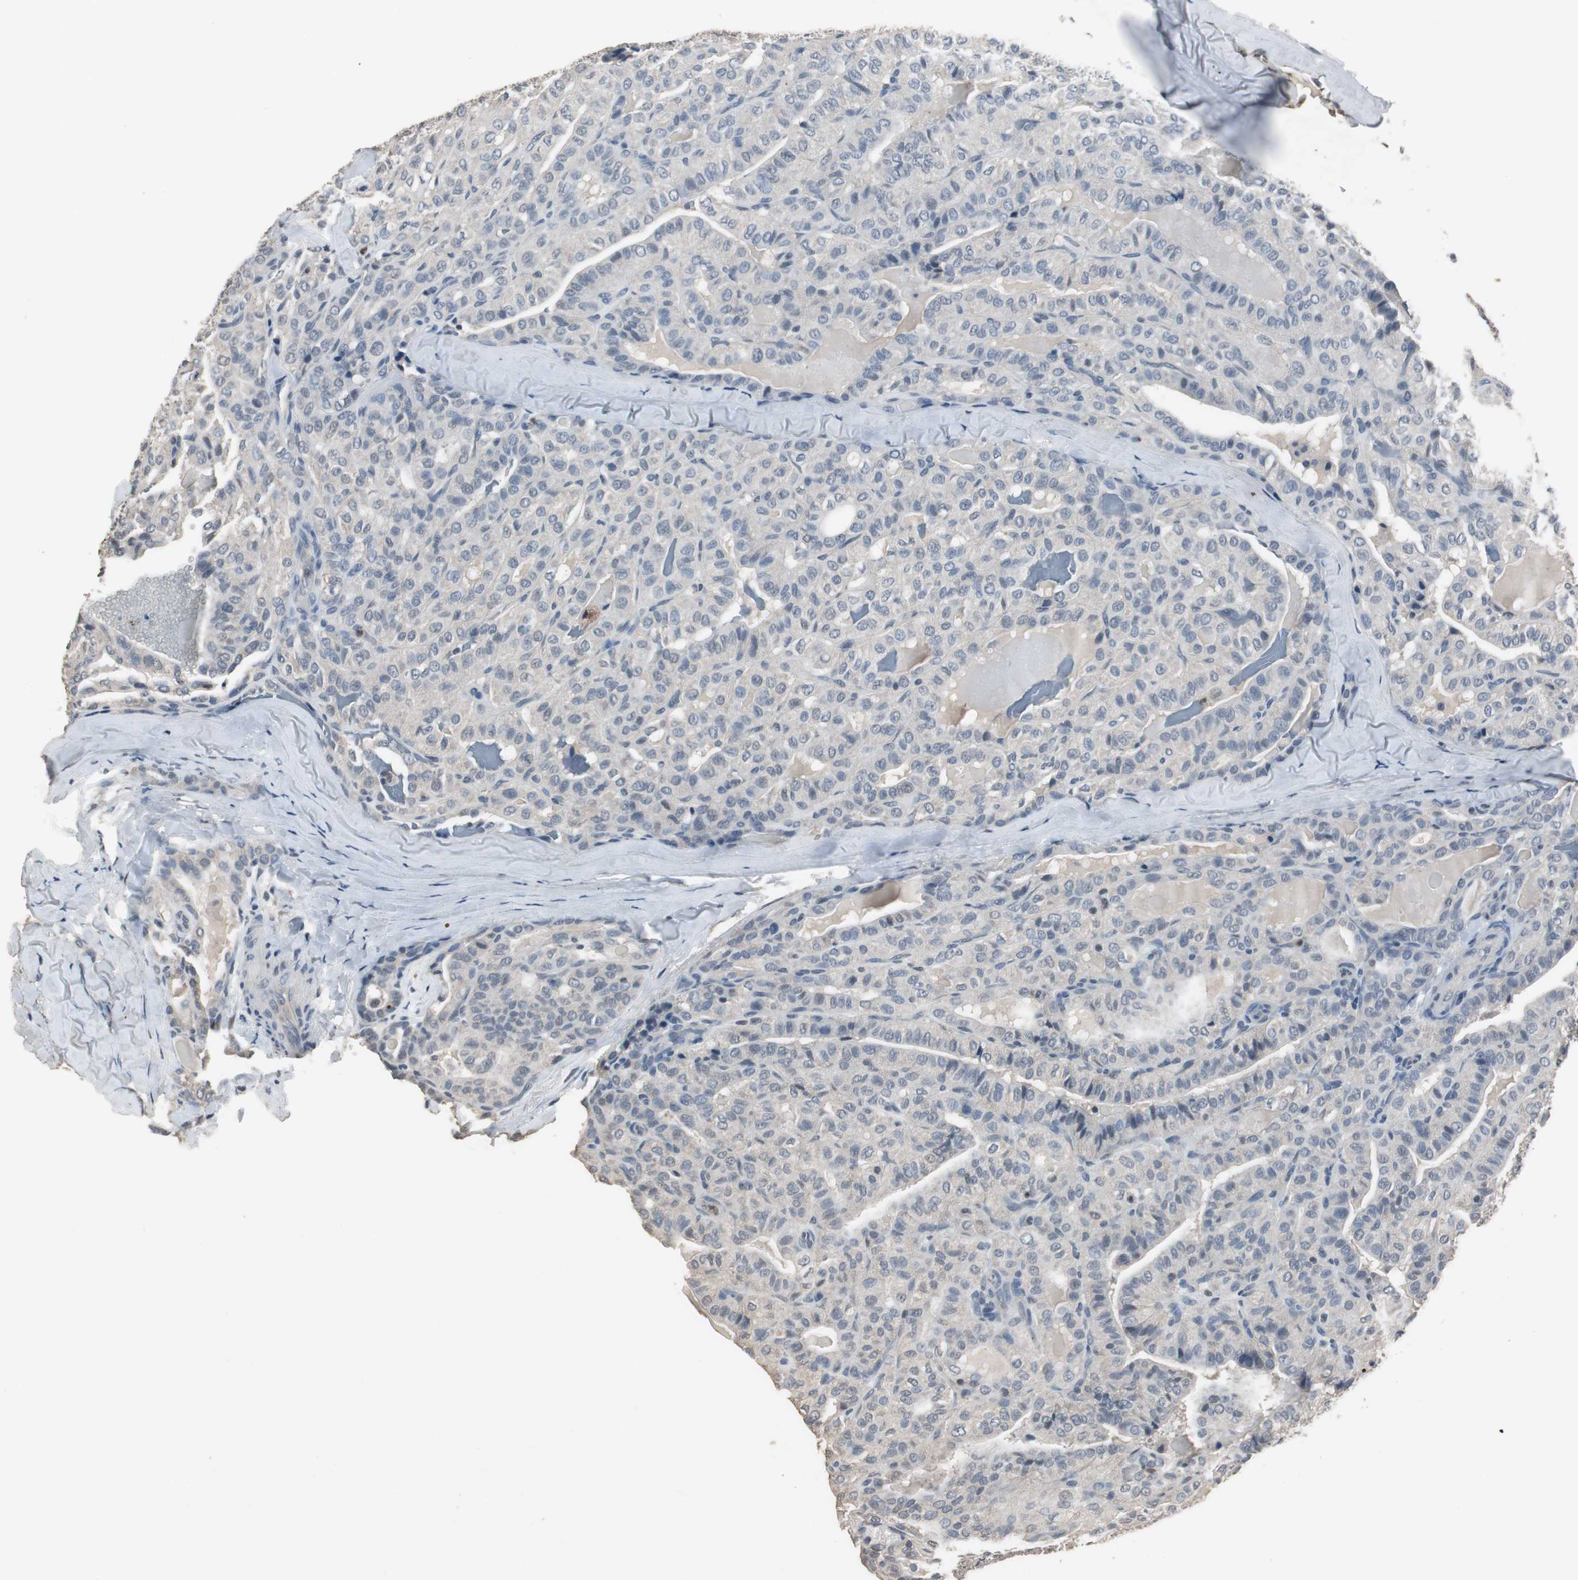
{"staining": {"intensity": "weak", "quantity": "25%-75%", "location": "cytoplasmic/membranous,nuclear"}, "tissue": "thyroid cancer", "cell_type": "Tumor cells", "image_type": "cancer", "snomed": [{"axis": "morphology", "description": "Papillary adenocarcinoma, NOS"}, {"axis": "topography", "description": "Thyroid gland"}], "caption": "This is an image of immunohistochemistry staining of thyroid cancer, which shows weak positivity in the cytoplasmic/membranous and nuclear of tumor cells.", "gene": "ADNP2", "patient": {"sex": "male", "age": 77}}